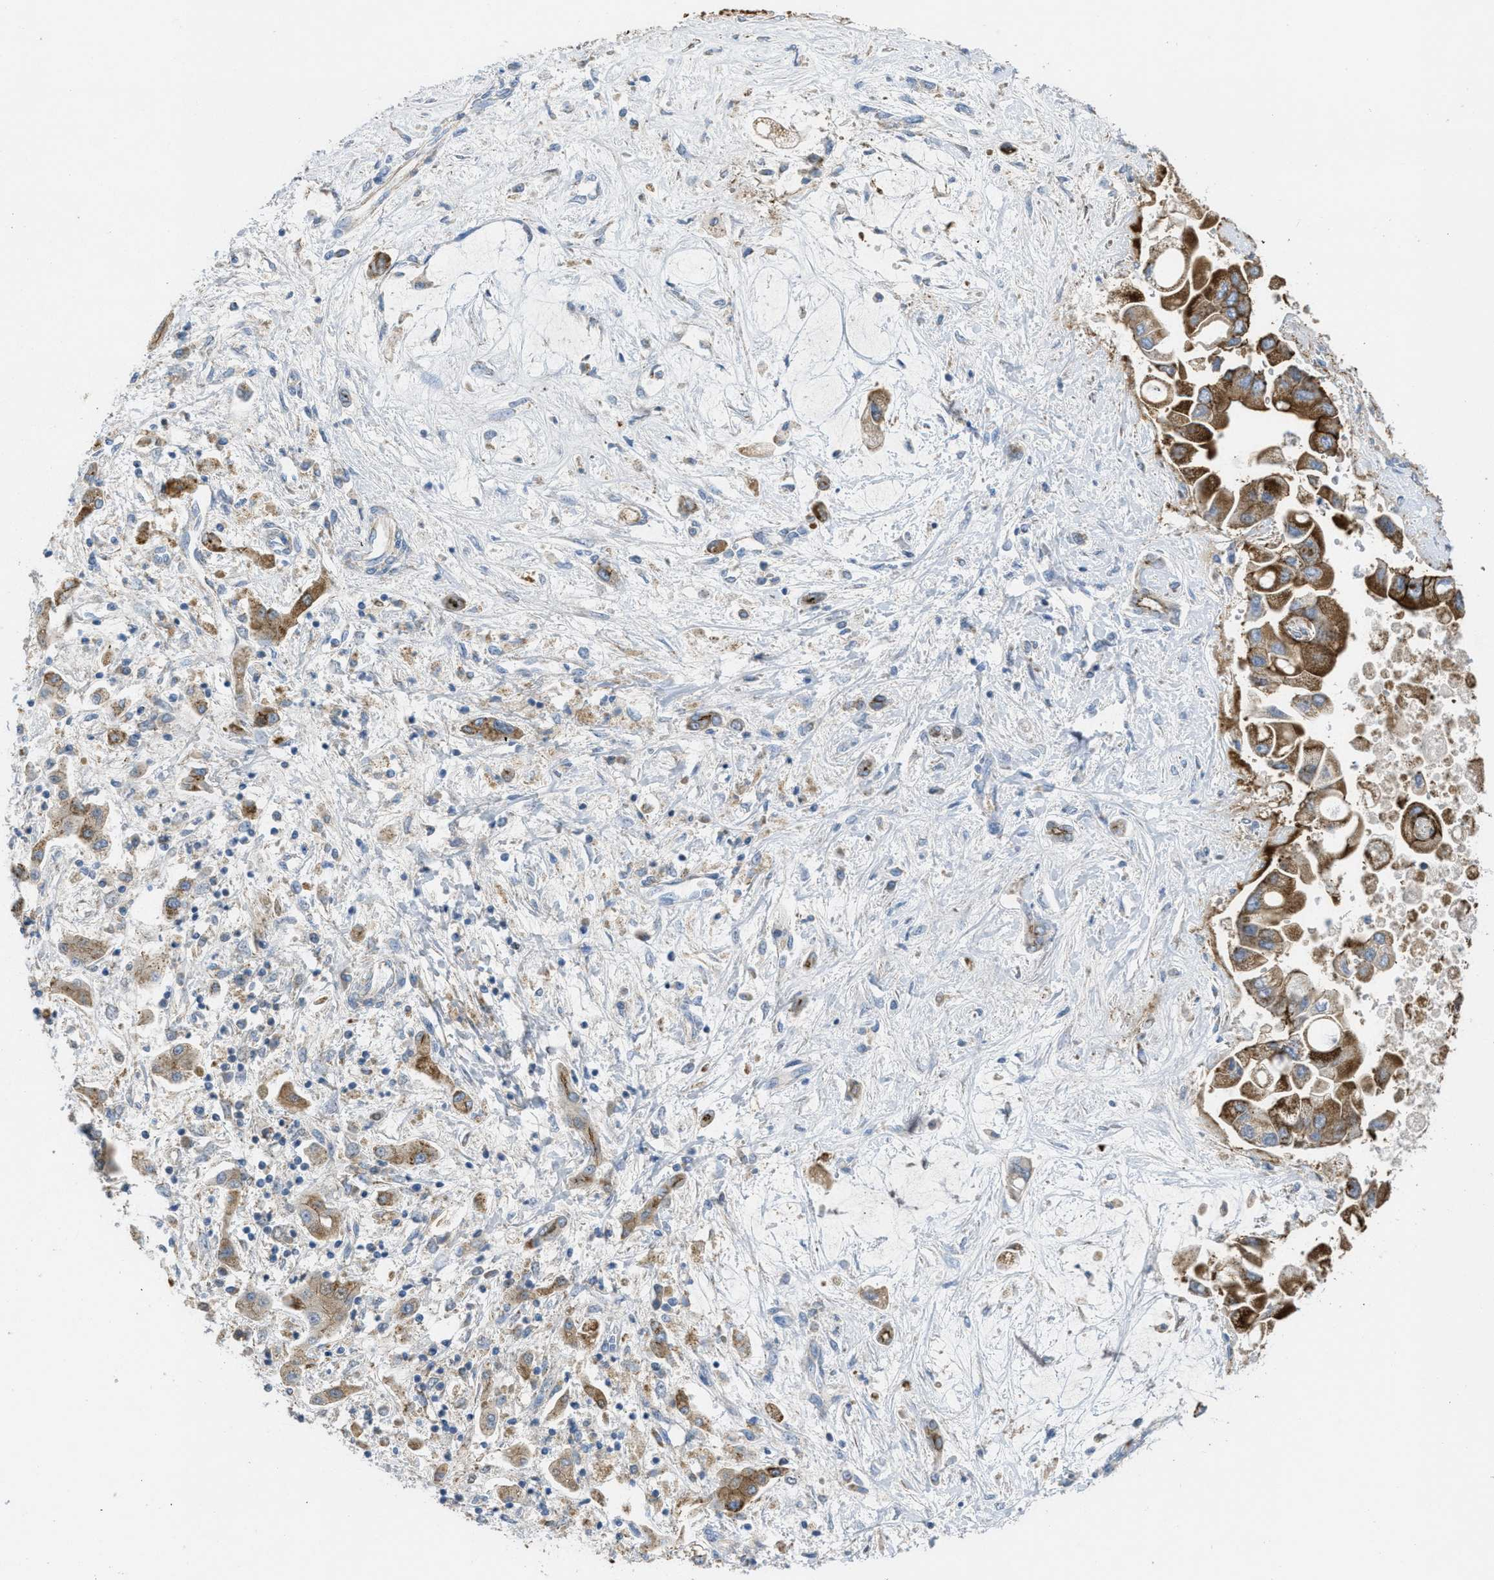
{"staining": {"intensity": "strong", "quantity": ">75%", "location": "cytoplasmic/membranous"}, "tissue": "liver cancer", "cell_type": "Tumor cells", "image_type": "cancer", "snomed": [{"axis": "morphology", "description": "Cholangiocarcinoma"}, {"axis": "topography", "description": "Liver"}], "caption": "Liver cancer (cholangiocarcinoma) was stained to show a protein in brown. There is high levels of strong cytoplasmic/membranous staining in about >75% of tumor cells.", "gene": "BTN3A1", "patient": {"sex": "male", "age": 50}}